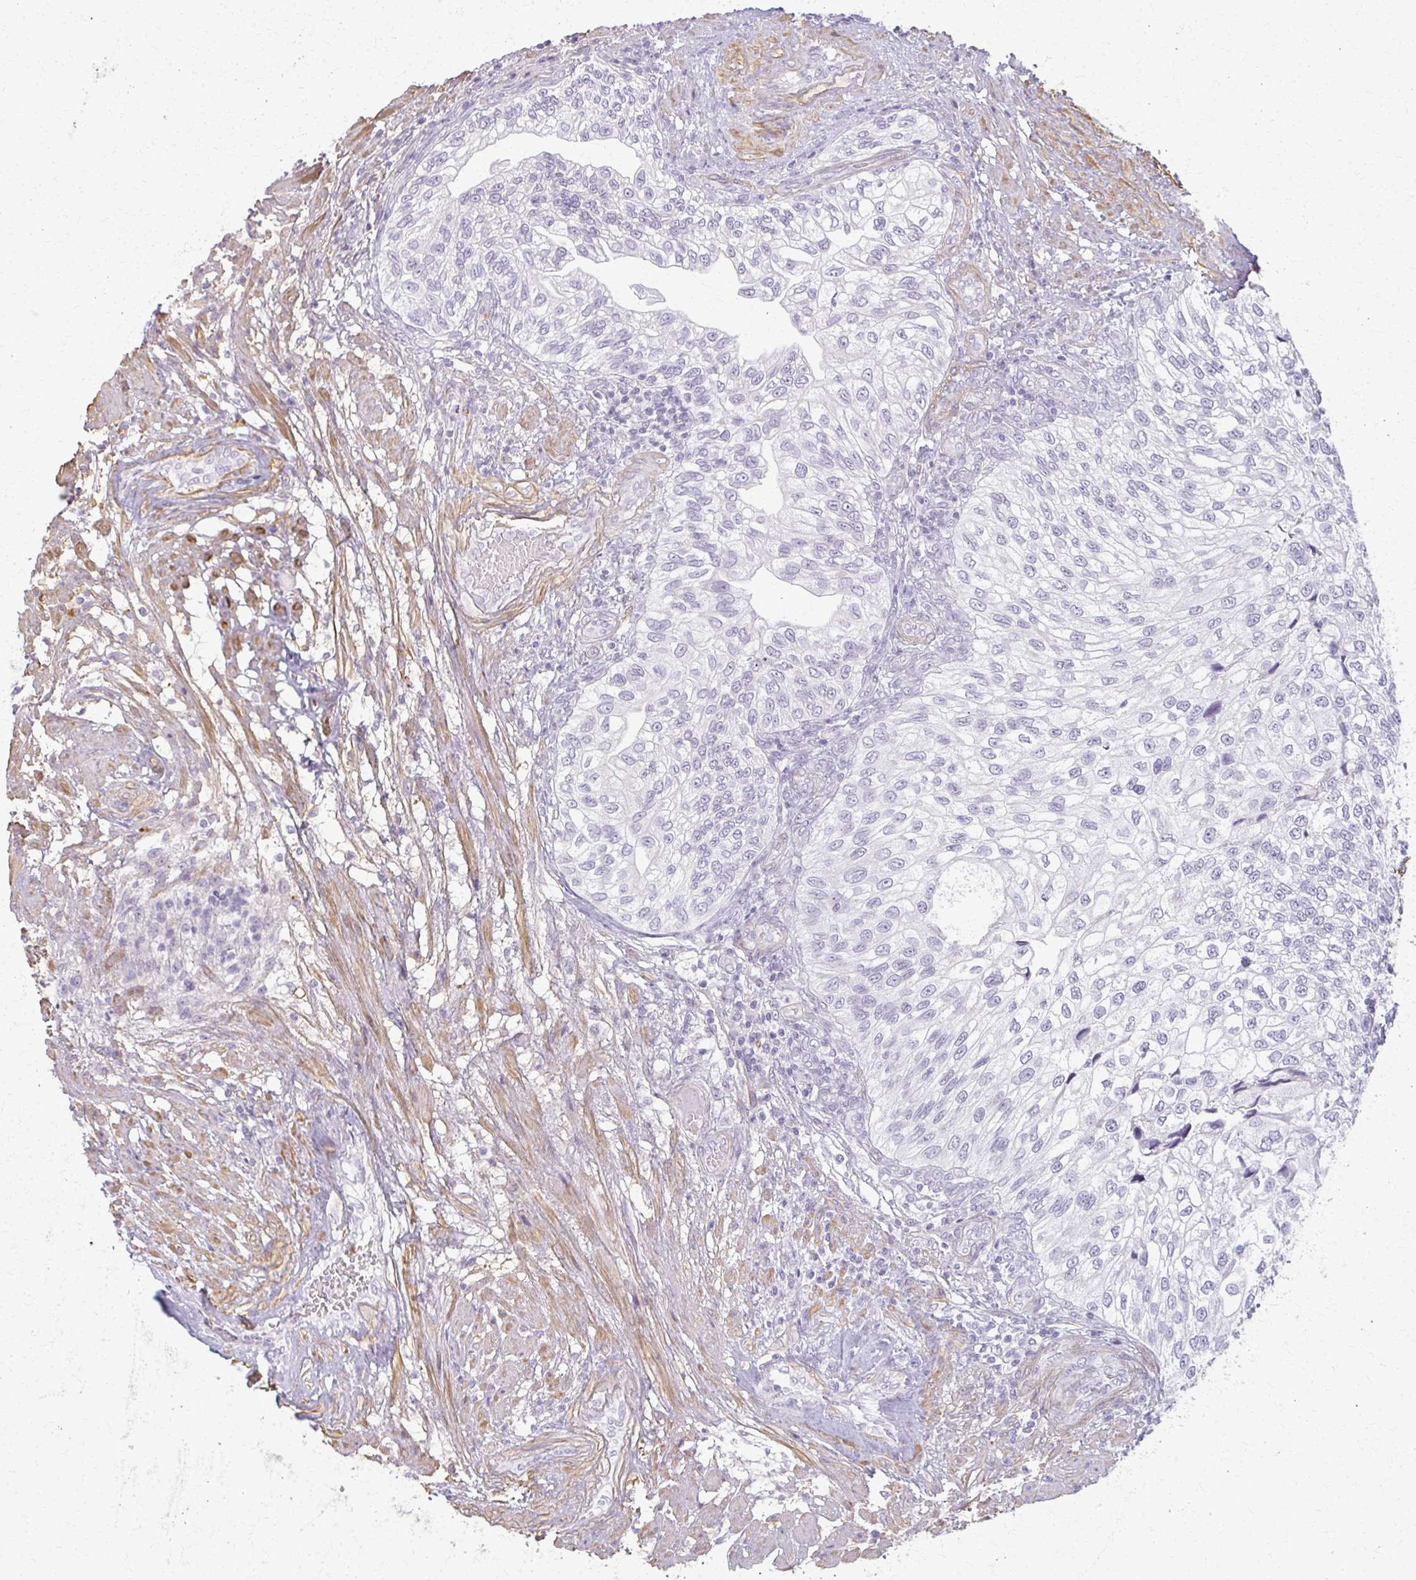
{"staining": {"intensity": "negative", "quantity": "none", "location": "none"}, "tissue": "urothelial cancer", "cell_type": "Tumor cells", "image_type": "cancer", "snomed": [{"axis": "morphology", "description": "Urothelial carcinoma, NOS"}, {"axis": "topography", "description": "Urinary bladder"}], "caption": "IHC micrograph of neoplastic tissue: transitional cell carcinoma stained with DAB demonstrates no significant protein positivity in tumor cells.", "gene": "CA3", "patient": {"sex": "male", "age": 87}}